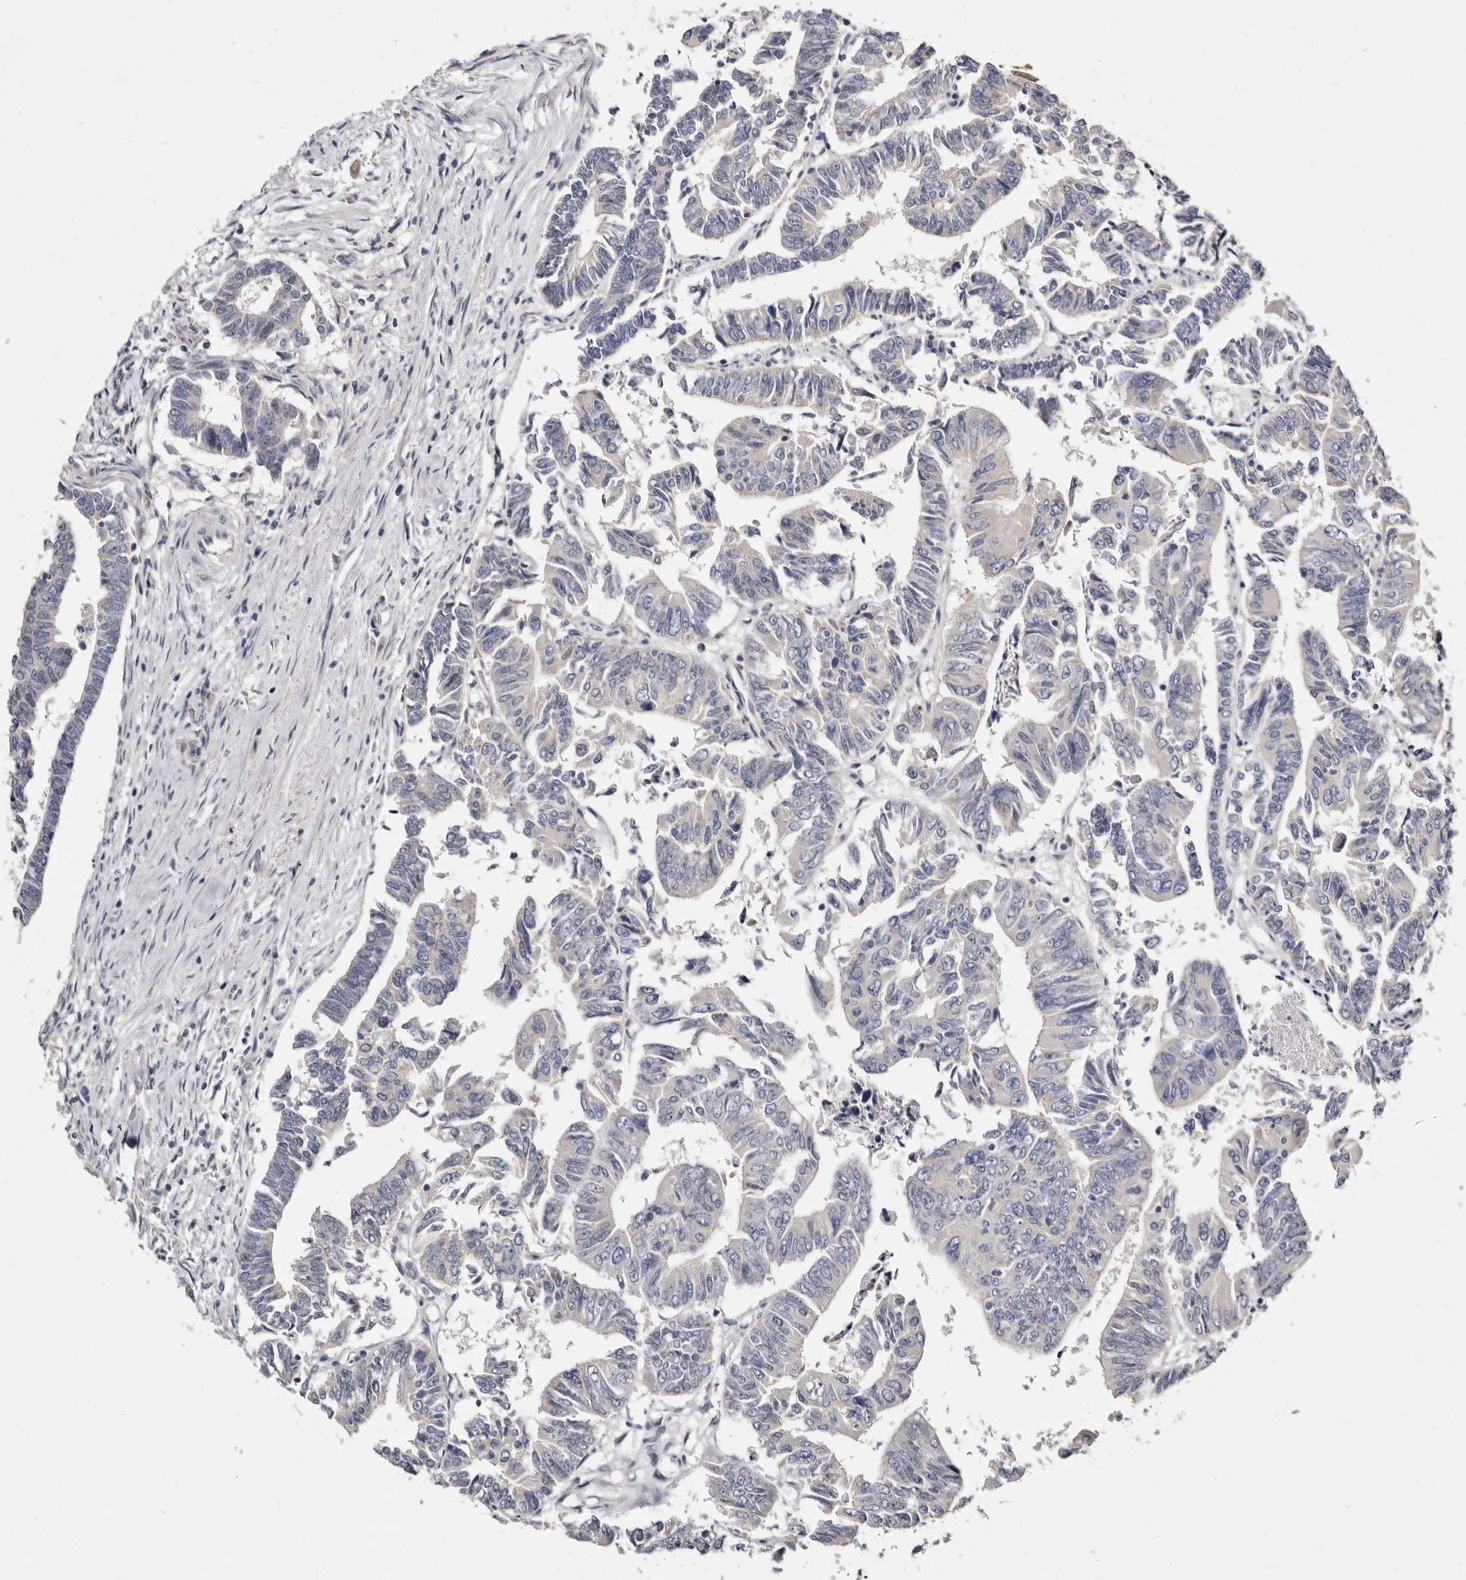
{"staining": {"intensity": "negative", "quantity": "none", "location": "none"}, "tissue": "colorectal cancer", "cell_type": "Tumor cells", "image_type": "cancer", "snomed": [{"axis": "morphology", "description": "Adenocarcinoma, NOS"}, {"axis": "topography", "description": "Rectum"}], "caption": "Tumor cells show no significant protein positivity in colorectal cancer (adenocarcinoma).", "gene": "KLHL4", "patient": {"sex": "female", "age": 65}}